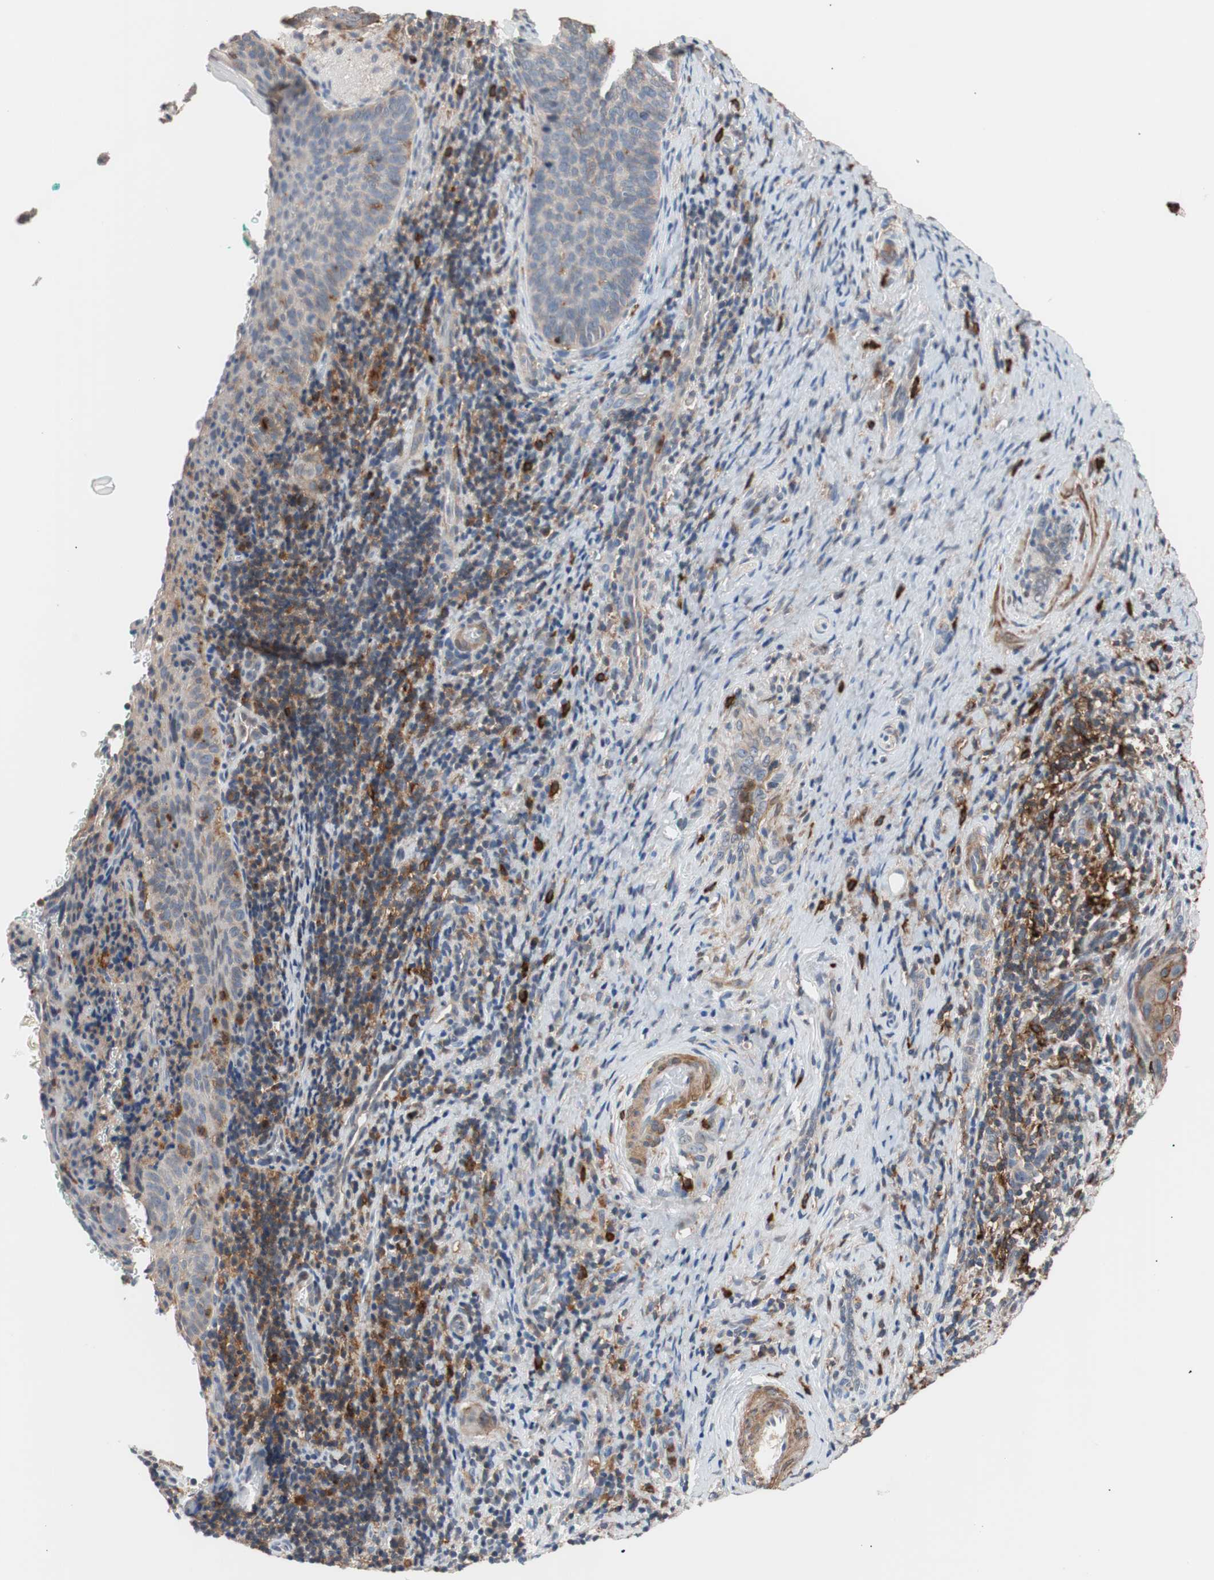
{"staining": {"intensity": "weak", "quantity": "25%-75%", "location": "cytoplasmic/membranous"}, "tissue": "cervical cancer", "cell_type": "Tumor cells", "image_type": "cancer", "snomed": [{"axis": "morphology", "description": "Squamous cell carcinoma, NOS"}, {"axis": "topography", "description": "Cervix"}], "caption": "Cervical cancer stained with a brown dye reveals weak cytoplasmic/membranous positive positivity in approximately 25%-75% of tumor cells.", "gene": "LITAF", "patient": {"sex": "female", "age": 33}}